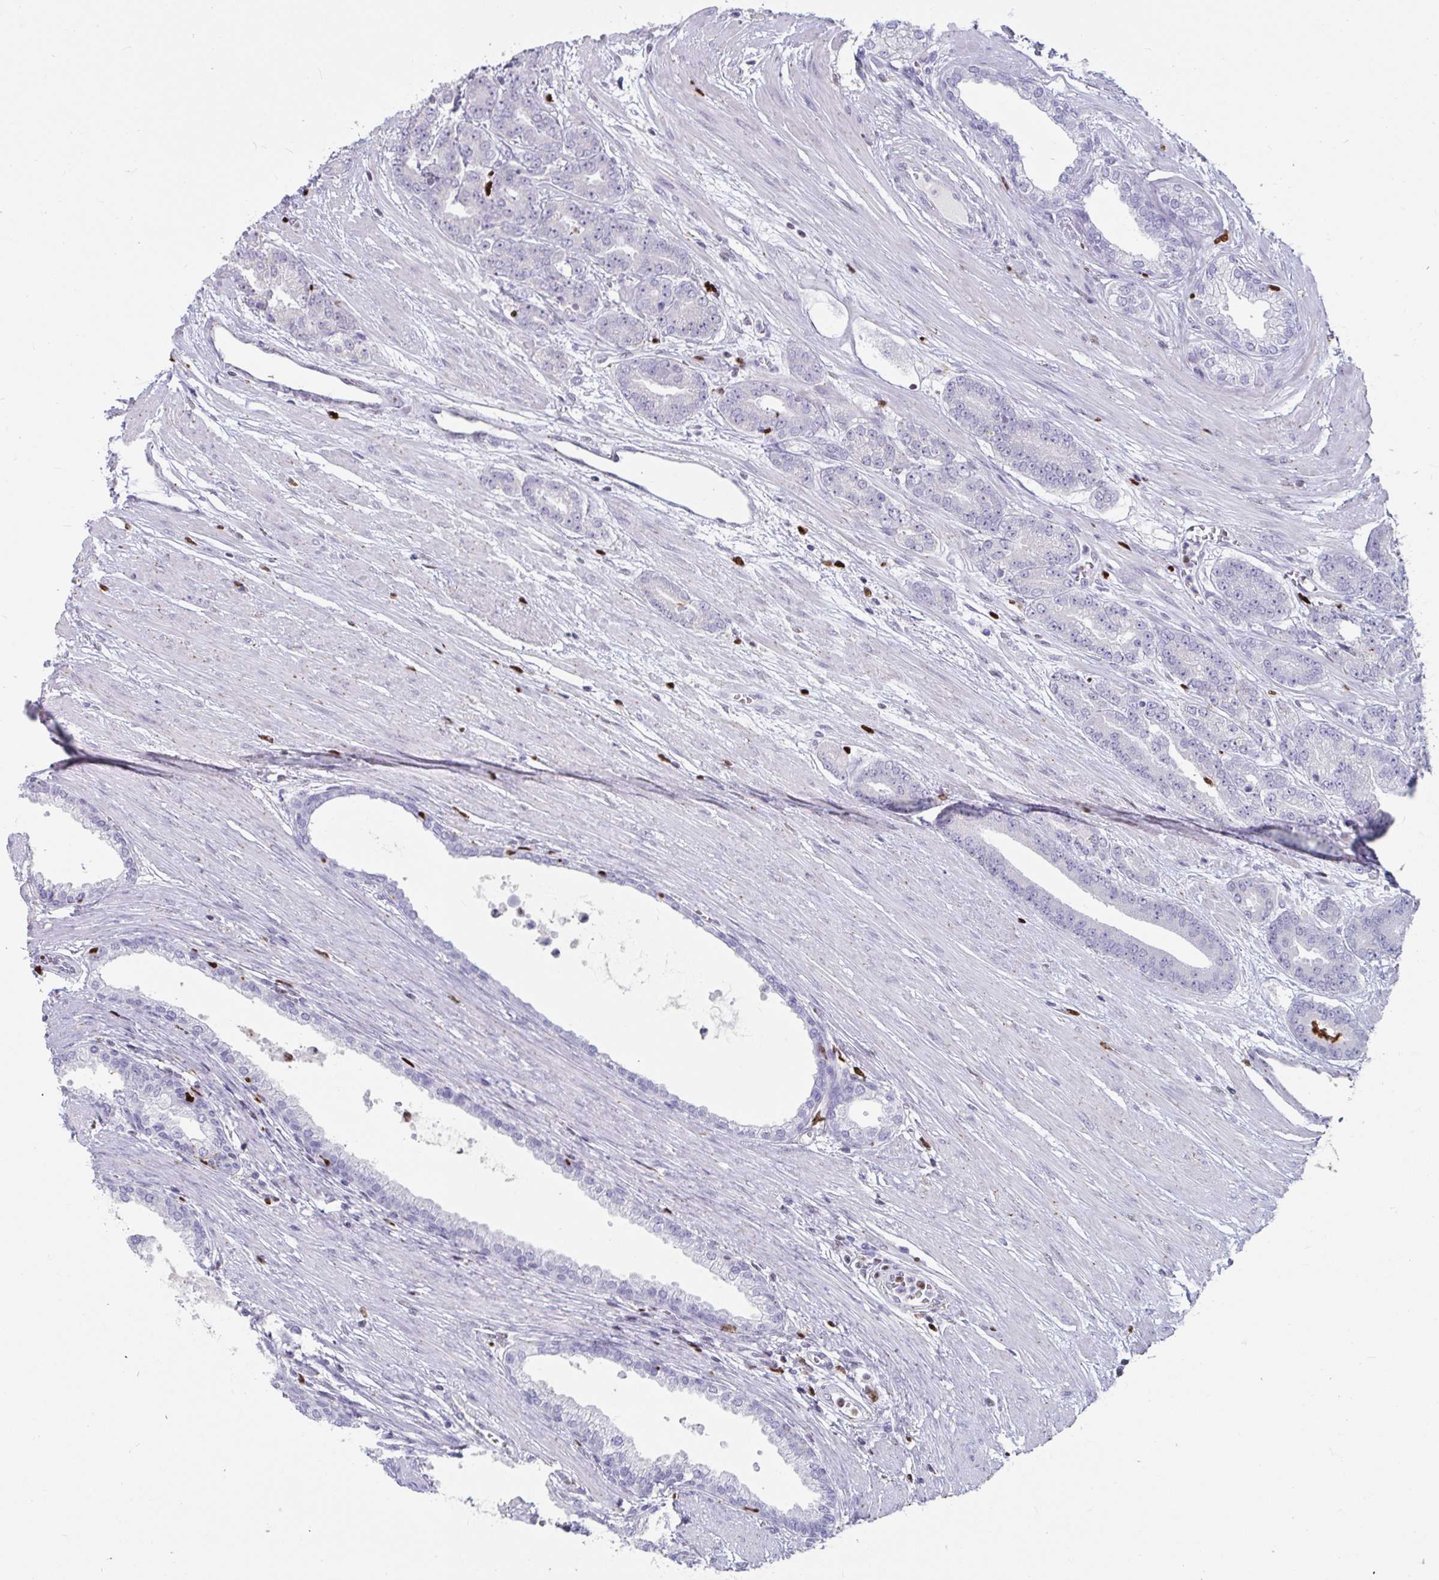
{"staining": {"intensity": "negative", "quantity": "none", "location": "none"}, "tissue": "prostate cancer", "cell_type": "Tumor cells", "image_type": "cancer", "snomed": [{"axis": "morphology", "description": "Adenocarcinoma, High grade"}, {"axis": "topography", "description": "Prostate"}], "caption": "Tumor cells show no significant positivity in prostate cancer.", "gene": "ZNF586", "patient": {"sex": "male", "age": 60}}